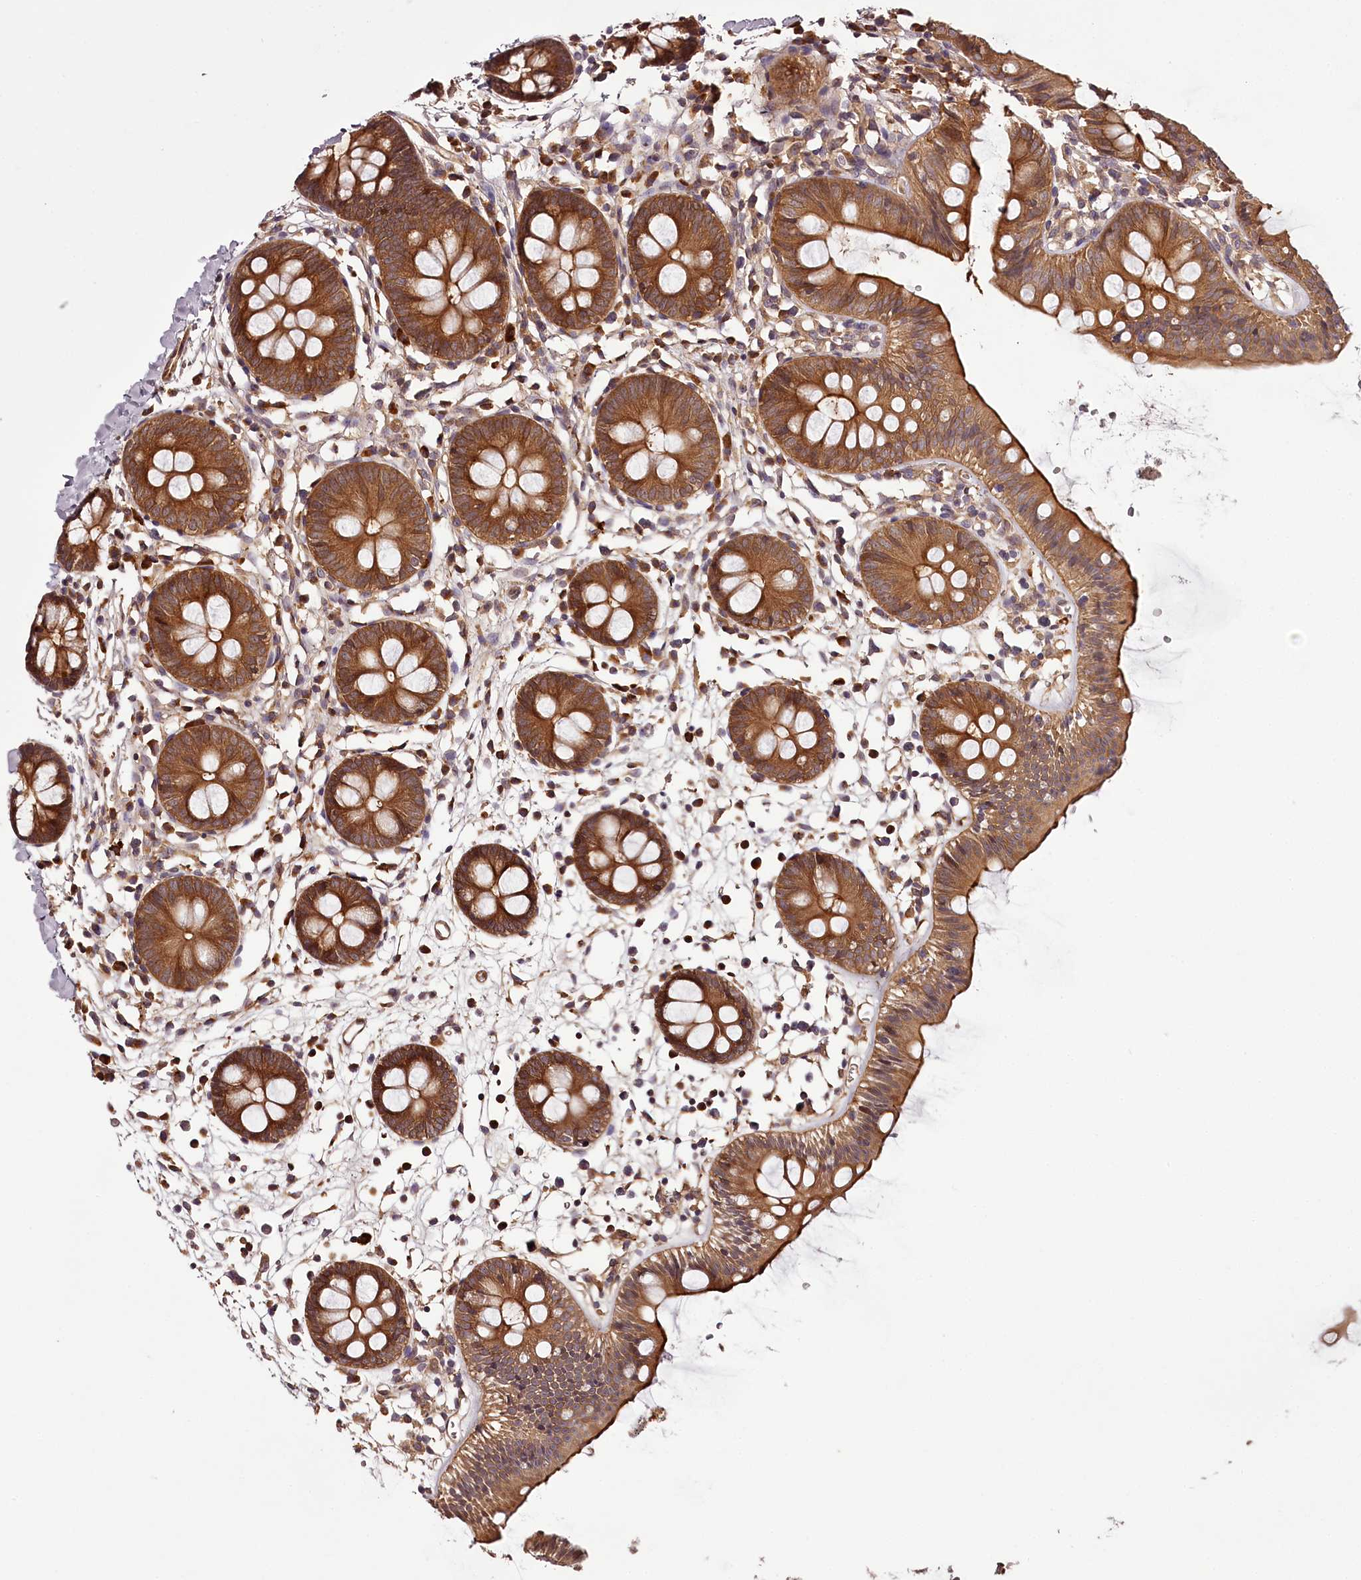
{"staining": {"intensity": "moderate", "quantity": "25%-75%", "location": "cytoplasmic/membranous"}, "tissue": "colon", "cell_type": "Endothelial cells", "image_type": "normal", "snomed": [{"axis": "morphology", "description": "Normal tissue, NOS"}, {"axis": "topography", "description": "Colon"}], "caption": "Protein positivity by IHC shows moderate cytoplasmic/membranous staining in about 25%-75% of endothelial cells in unremarkable colon.", "gene": "TARS1", "patient": {"sex": "male", "age": 56}}